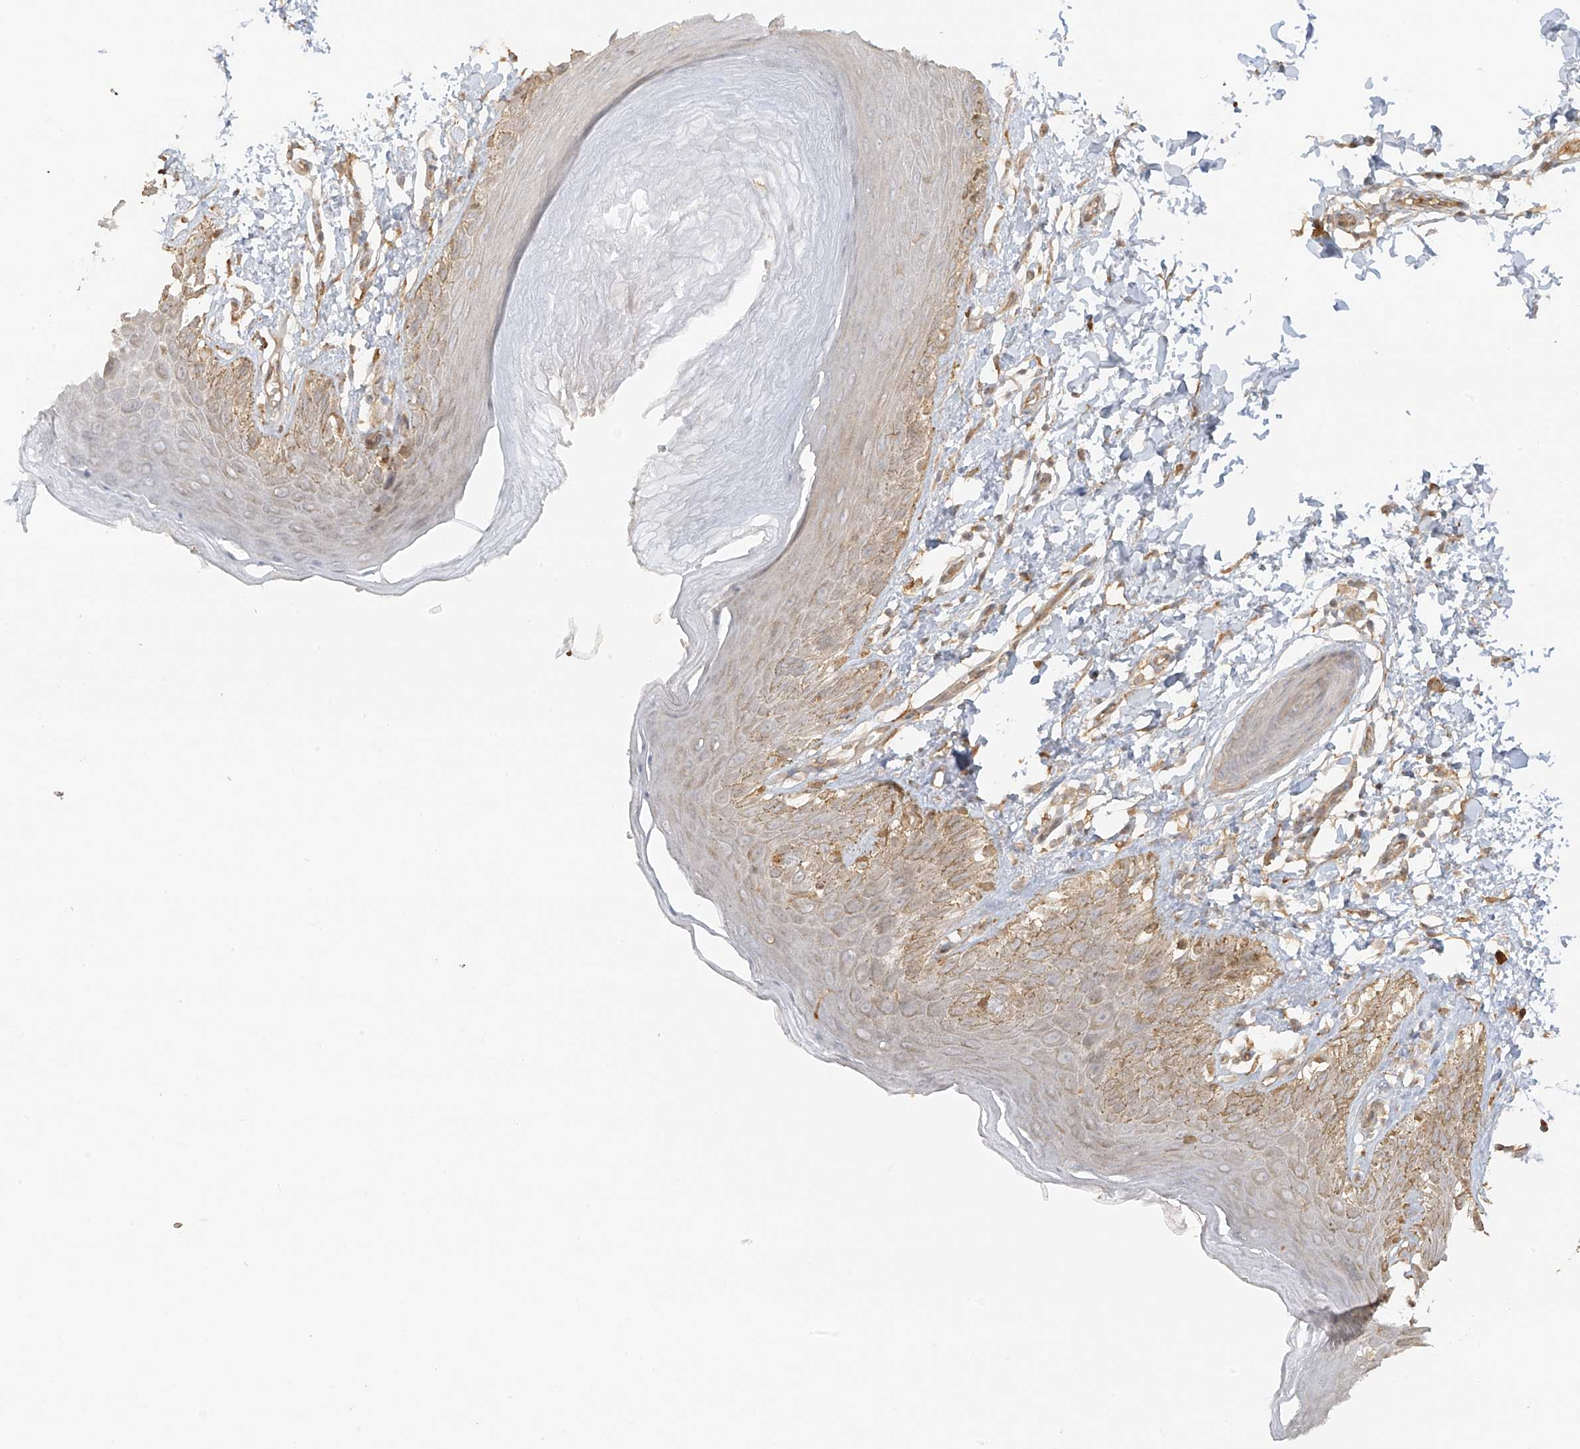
{"staining": {"intensity": "weak", "quantity": "25%-75%", "location": "cytoplasmic/membranous"}, "tissue": "skin", "cell_type": "Epidermal cells", "image_type": "normal", "snomed": [{"axis": "morphology", "description": "Normal tissue, NOS"}, {"axis": "topography", "description": "Anal"}], "caption": "Immunohistochemical staining of benign skin shows 25%-75% levels of weak cytoplasmic/membranous protein positivity in about 25%-75% of epidermal cells.", "gene": "UPK1B", "patient": {"sex": "male", "age": 44}}